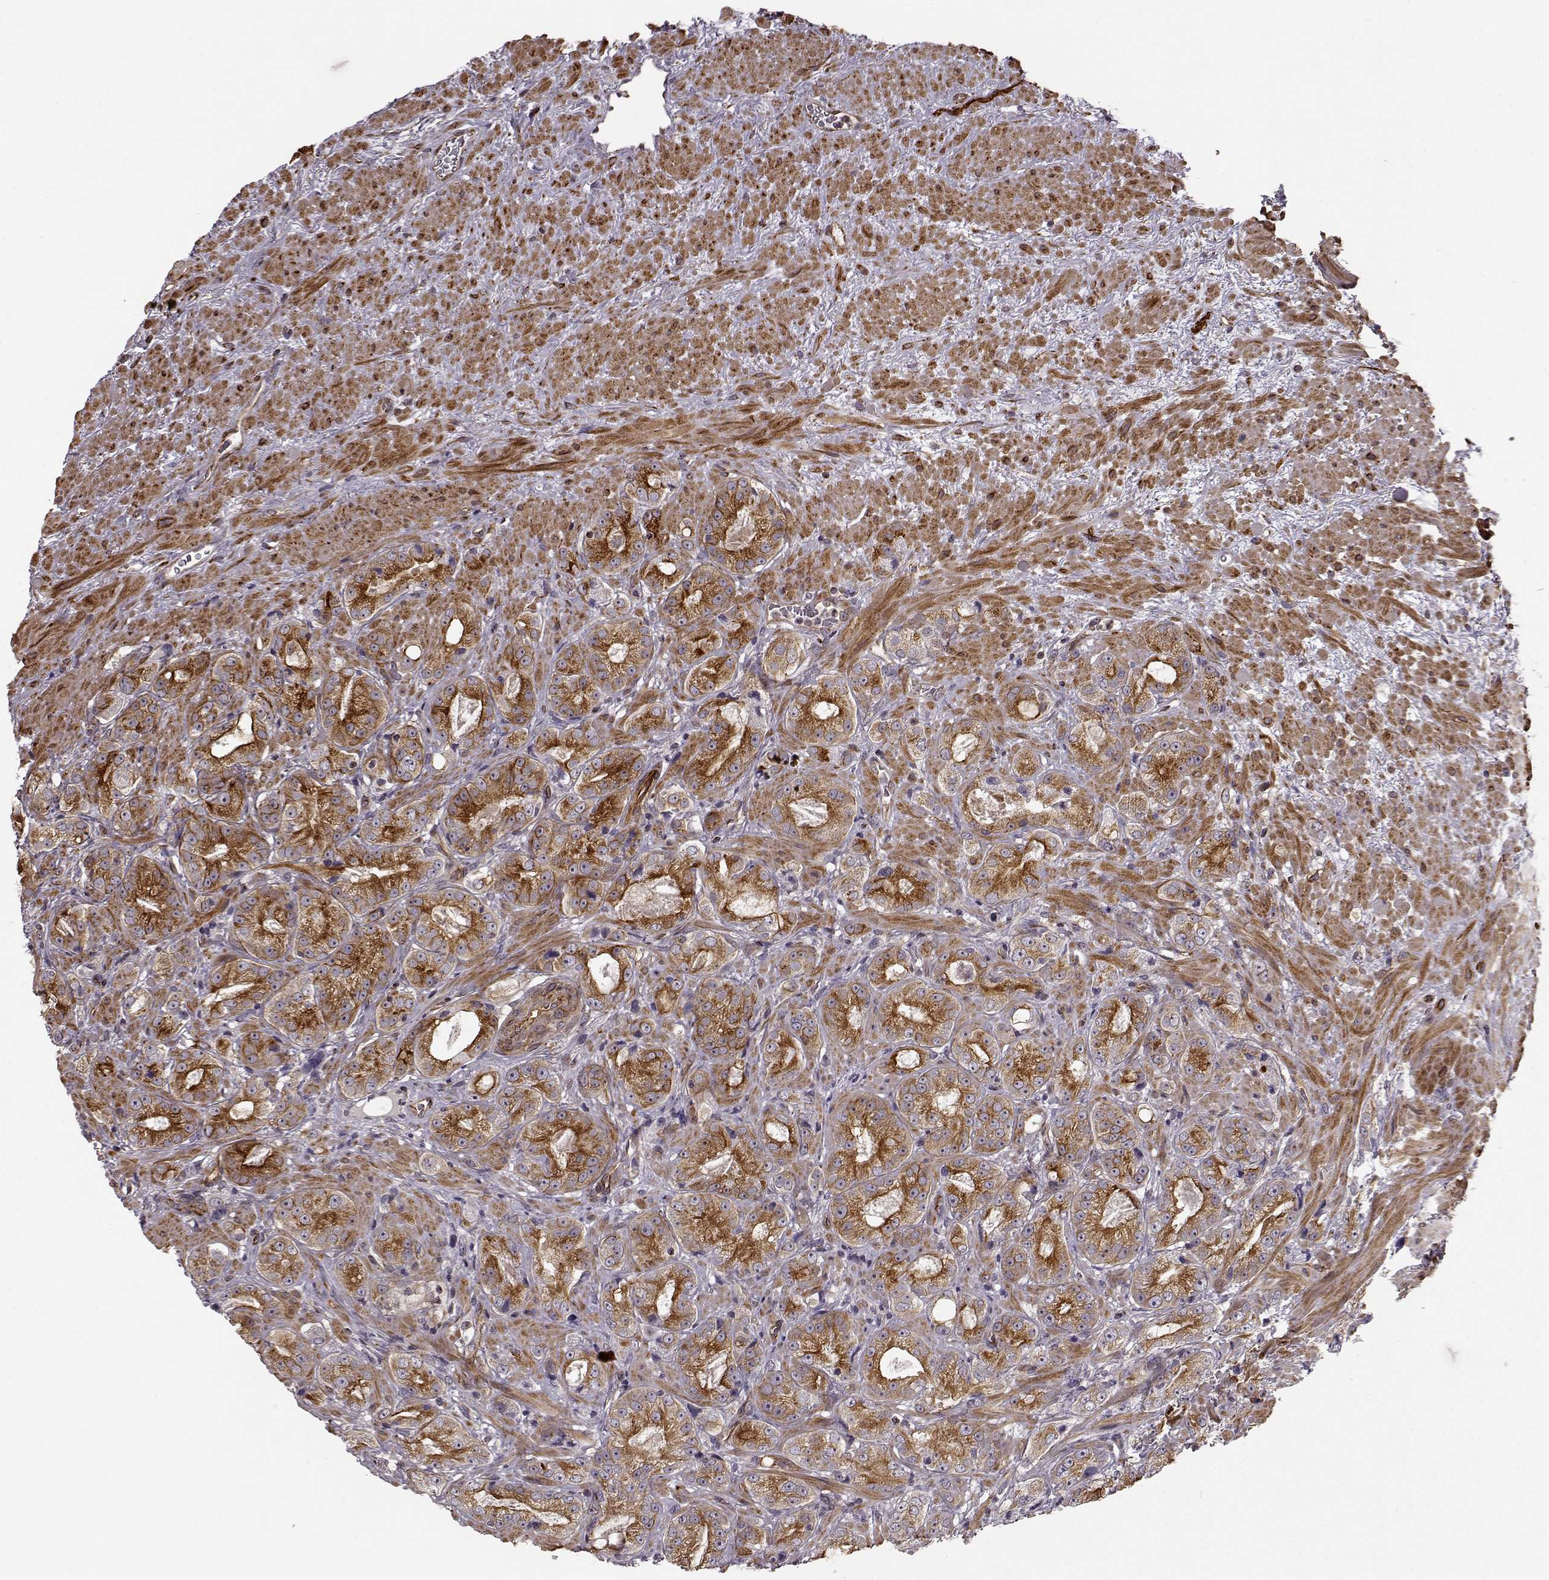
{"staining": {"intensity": "moderate", "quantity": "25%-75%", "location": "cytoplasmic/membranous"}, "tissue": "prostate cancer", "cell_type": "Tumor cells", "image_type": "cancer", "snomed": [{"axis": "morphology", "description": "Normal tissue, NOS"}, {"axis": "morphology", "description": "Adenocarcinoma, High grade"}, {"axis": "topography", "description": "Prostate"}], "caption": "Immunohistochemistry (DAB) staining of human prostate cancer demonstrates moderate cytoplasmic/membranous protein staining in about 25%-75% of tumor cells. Using DAB (brown) and hematoxylin (blue) stains, captured at high magnification using brightfield microscopy.", "gene": "MTR", "patient": {"sex": "male", "age": 83}}